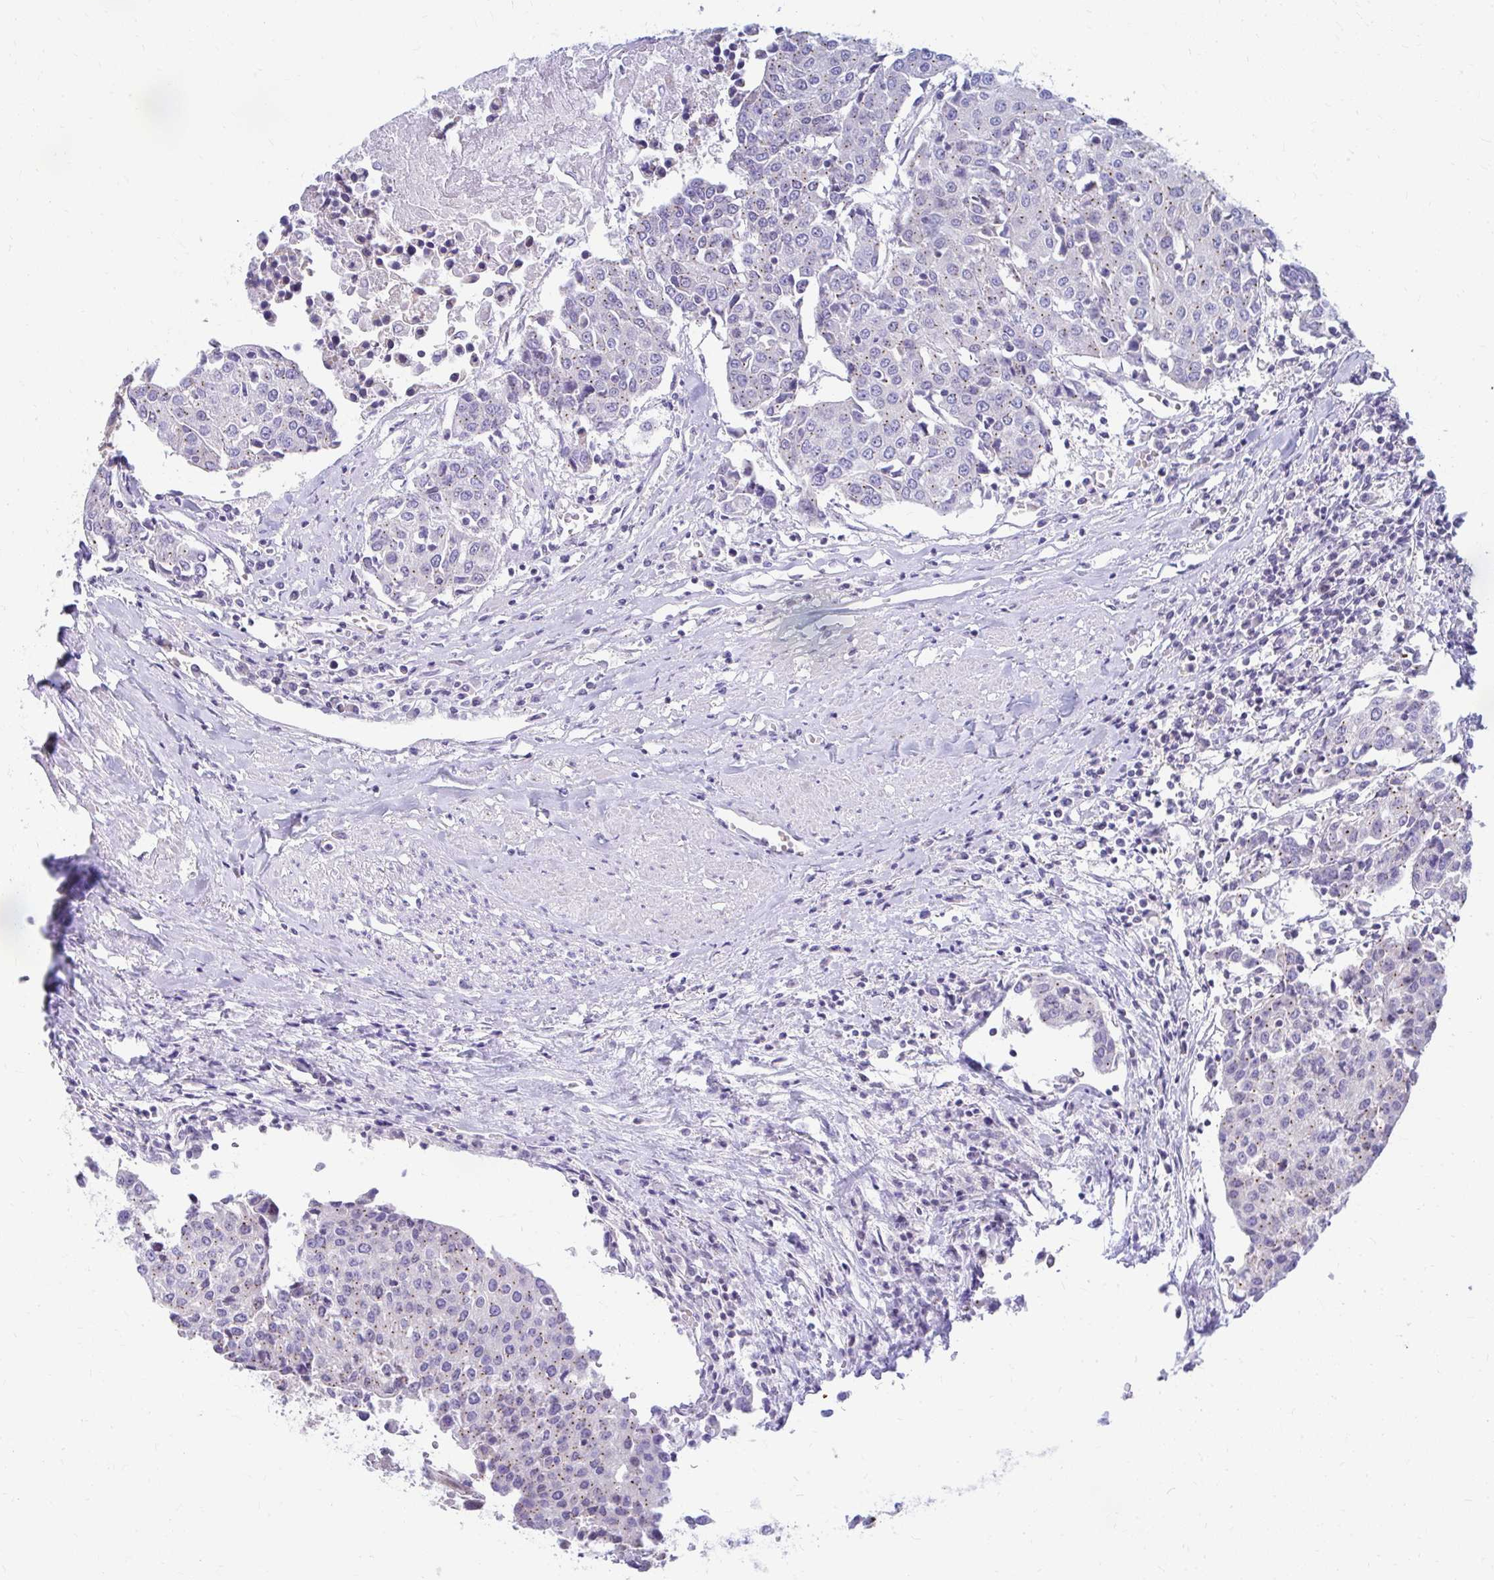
{"staining": {"intensity": "weak", "quantity": "25%-75%", "location": "cytoplasmic/membranous"}, "tissue": "urothelial cancer", "cell_type": "Tumor cells", "image_type": "cancer", "snomed": [{"axis": "morphology", "description": "Urothelial carcinoma, High grade"}, {"axis": "topography", "description": "Urinary bladder"}], "caption": "This photomicrograph displays immunohistochemistry staining of human urothelial cancer, with low weak cytoplasmic/membranous staining in about 25%-75% of tumor cells.", "gene": "RADIL", "patient": {"sex": "female", "age": 85}}